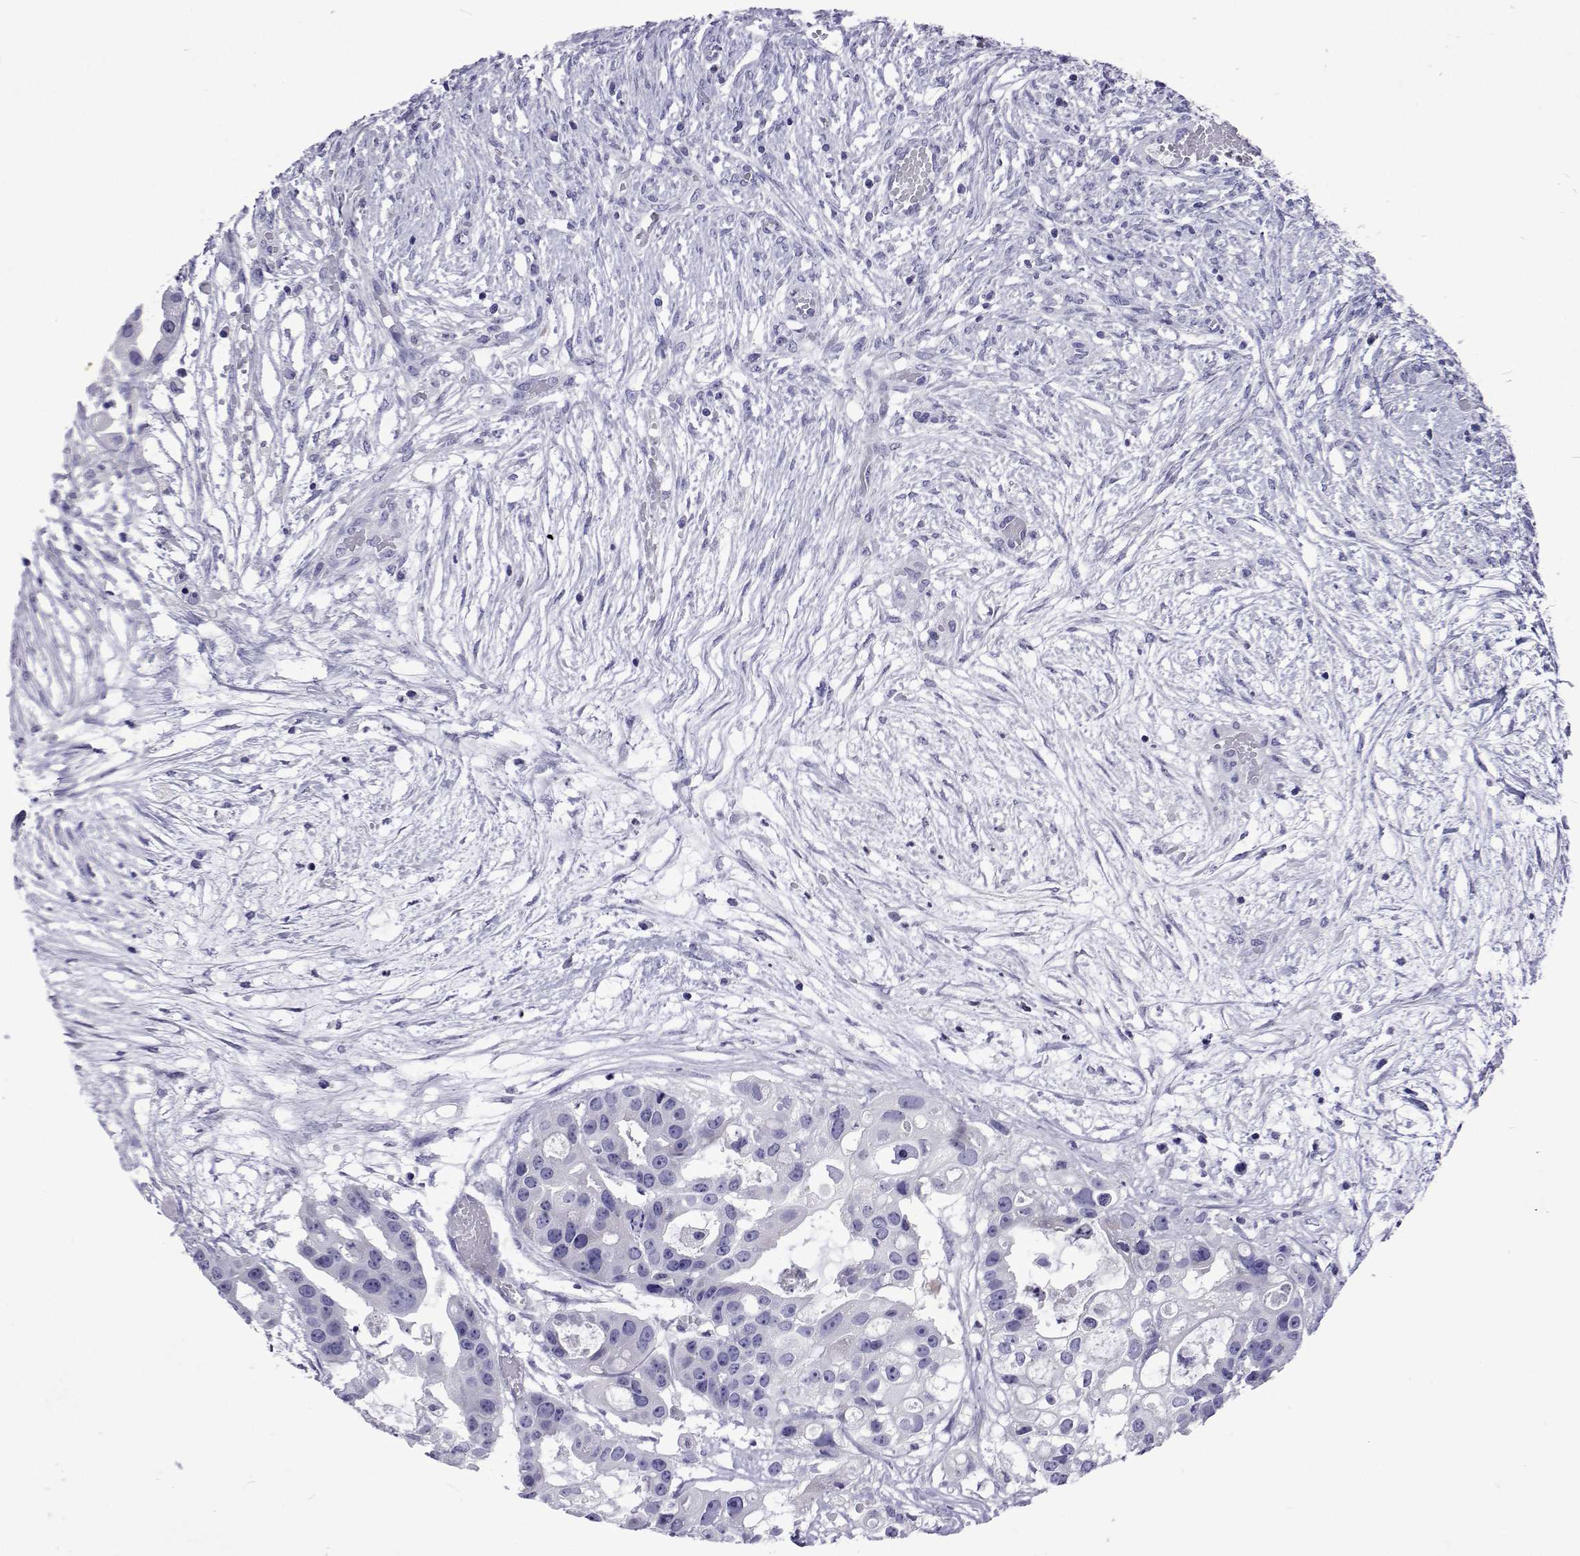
{"staining": {"intensity": "negative", "quantity": "none", "location": "none"}, "tissue": "ovarian cancer", "cell_type": "Tumor cells", "image_type": "cancer", "snomed": [{"axis": "morphology", "description": "Cystadenocarcinoma, serous, NOS"}, {"axis": "topography", "description": "Ovary"}], "caption": "A histopathology image of ovarian cancer stained for a protein exhibits no brown staining in tumor cells.", "gene": "UMODL1", "patient": {"sex": "female", "age": 56}}